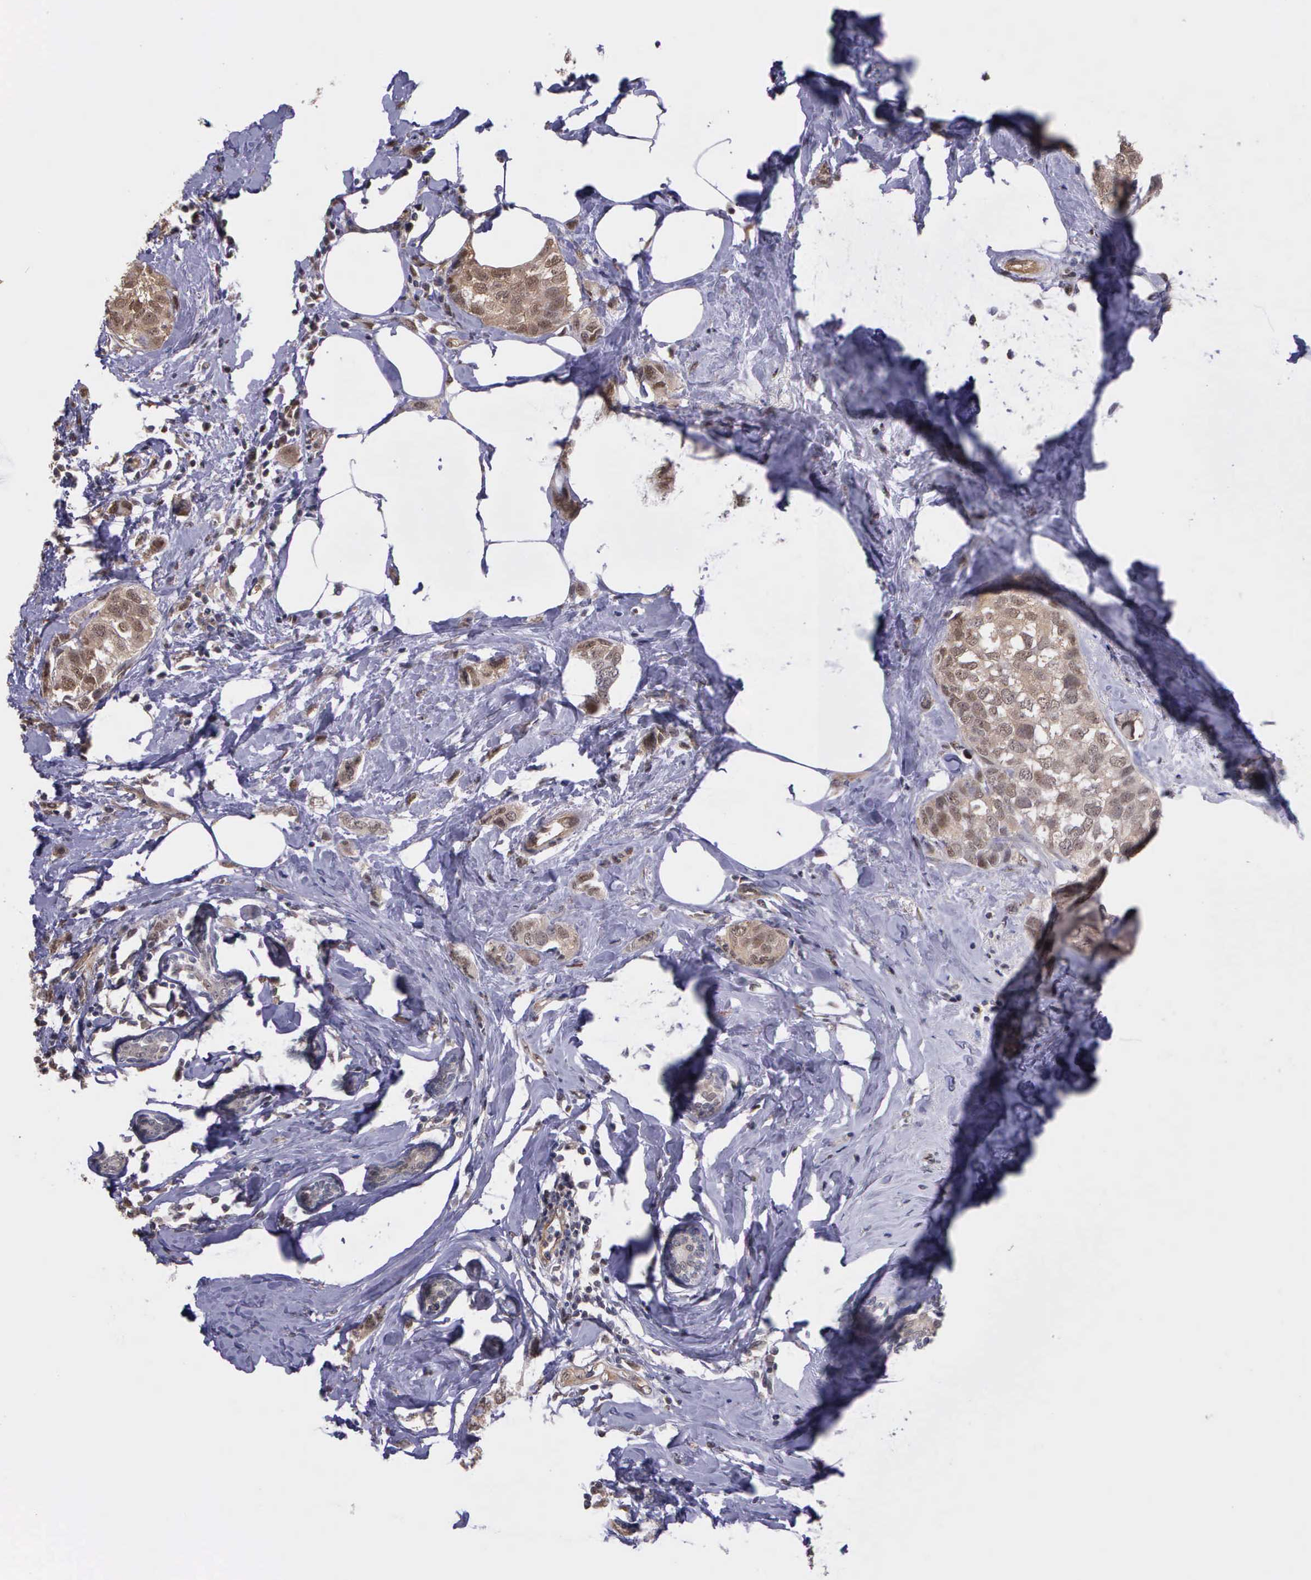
{"staining": {"intensity": "moderate", "quantity": ">75%", "location": "cytoplasmic/membranous"}, "tissue": "breast cancer", "cell_type": "Tumor cells", "image_type": "cancer", "snomed": [{"axis": "morphology", "description": "Normal tissue, NOS"}, {"axis": "morphology", "description": "Duct carcinoma"}, {"axis": "topography", "description": "Breast"}], "caption": "This is an image of immunohistochemistry staining of breast cancer, which shows moderate positivity in the cytoplasmic/membranous of tumor cells.", "gene": "PSMC1", "patient": {"sex": "female", "age": 50}}